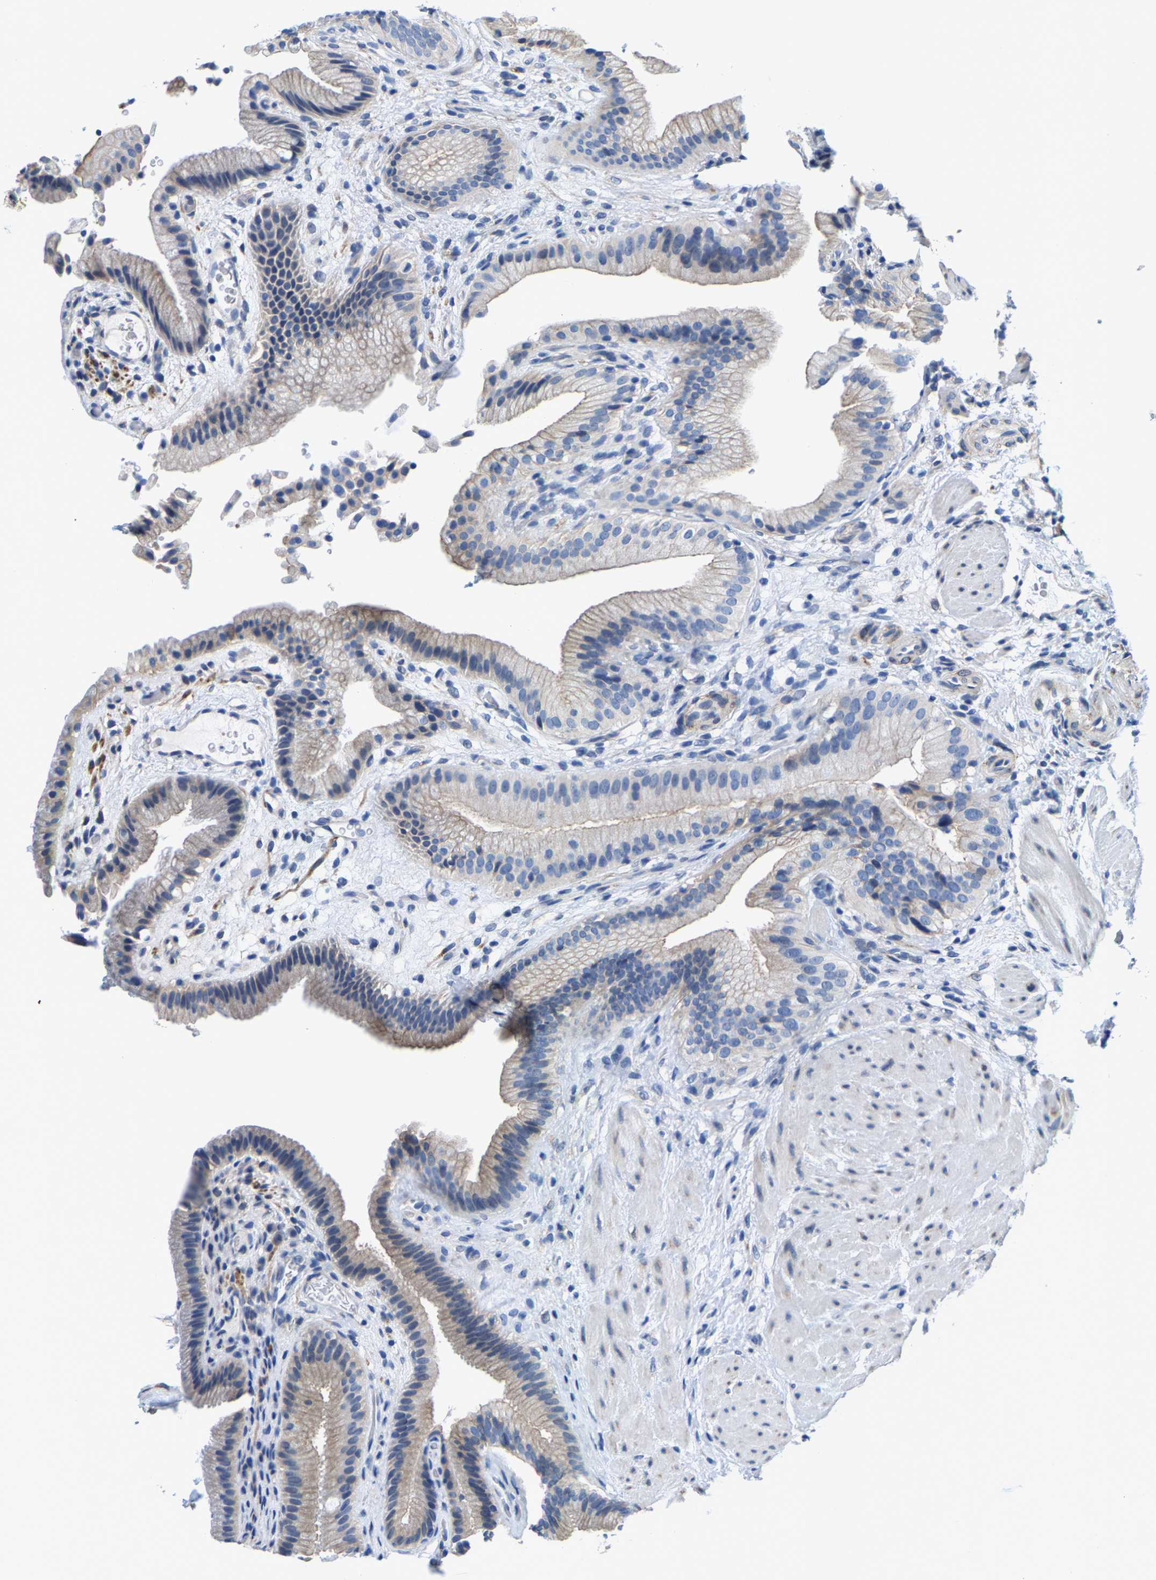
{"staining": {"intensity": "weak", "quantity": "<25%", "location": "cytoplasmic/membranous"}, "tissue": "gallbladder", "cell_type": "Glandular cells", "image_type": "normal", "snomed": [{"axis": "morphology", "description": "Normal tissue, NOS"}, {"axis": "topography", "description": "Gallbladder"}], "caption": "Gallbladder was stained to show a protein in brown. There is no significant positivity in glandular cells. The staining is performed using DAB brown chromogen with nuclei counter-stained in using hematoxylin.", "gene": "DSCAM", "patient": {"sex": "male", "age": 49}}